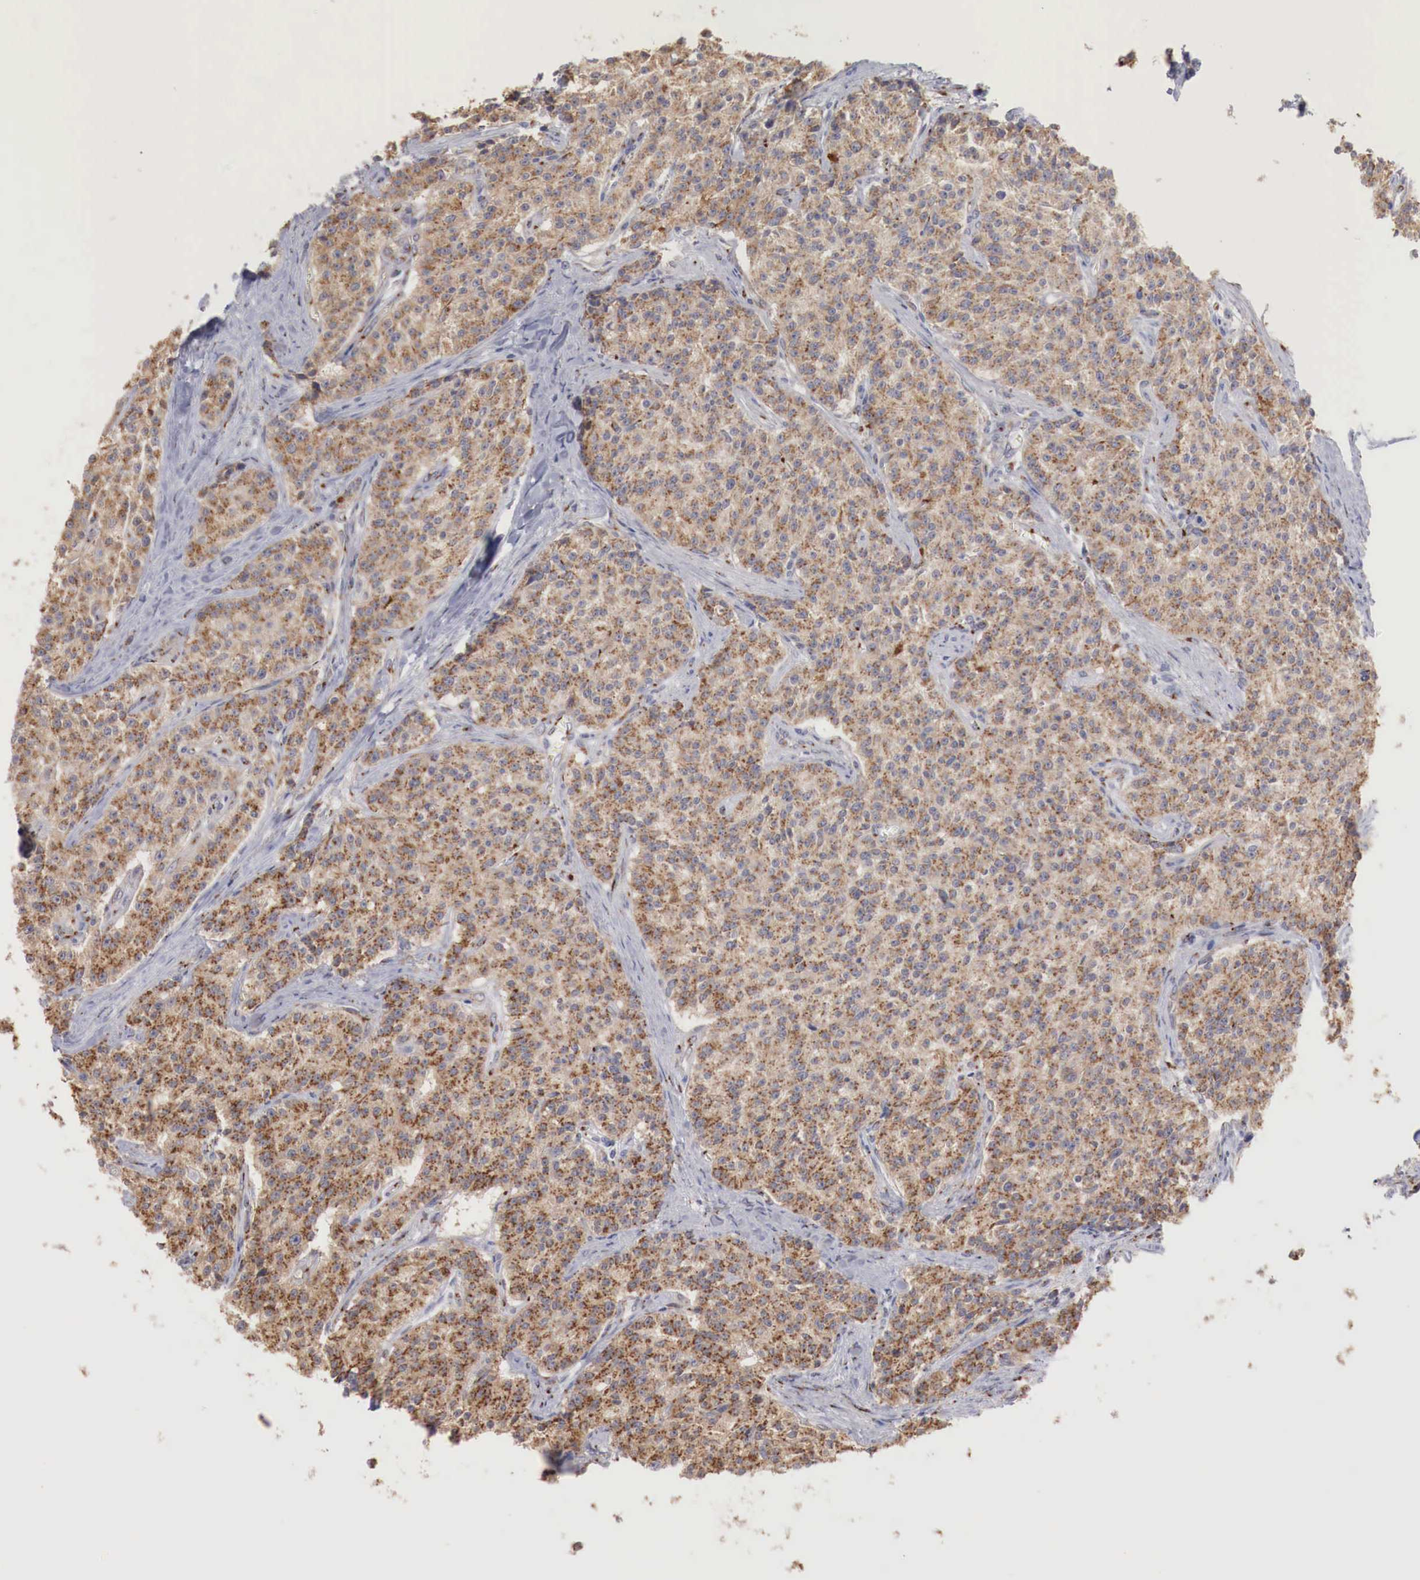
{"staining": {"intensity": "moderate", "quantity": ">75%", "location": "cytoplasmic/membranous"}, "tissue": "carcinoid", "cell_type": "Tumor cells", "image_type": "cancer", "snomed": [{"axis": "morphology", "description": "Carcinoid, malignant, NOS"}, {"axis": "topography", "description": "Stomach"}], "caption": "Protein positivity by IHC demonstrates moderate cytoplasmic/membranous expression in about >75% of tumor cells in carcinoid. The protein is stained brown, and the nuclei are stained in blue (DAB IHC with brightfield microscopy, high magnification).", "gene": "SYAP1", "patient": {"sex": "female", "age": 76}}